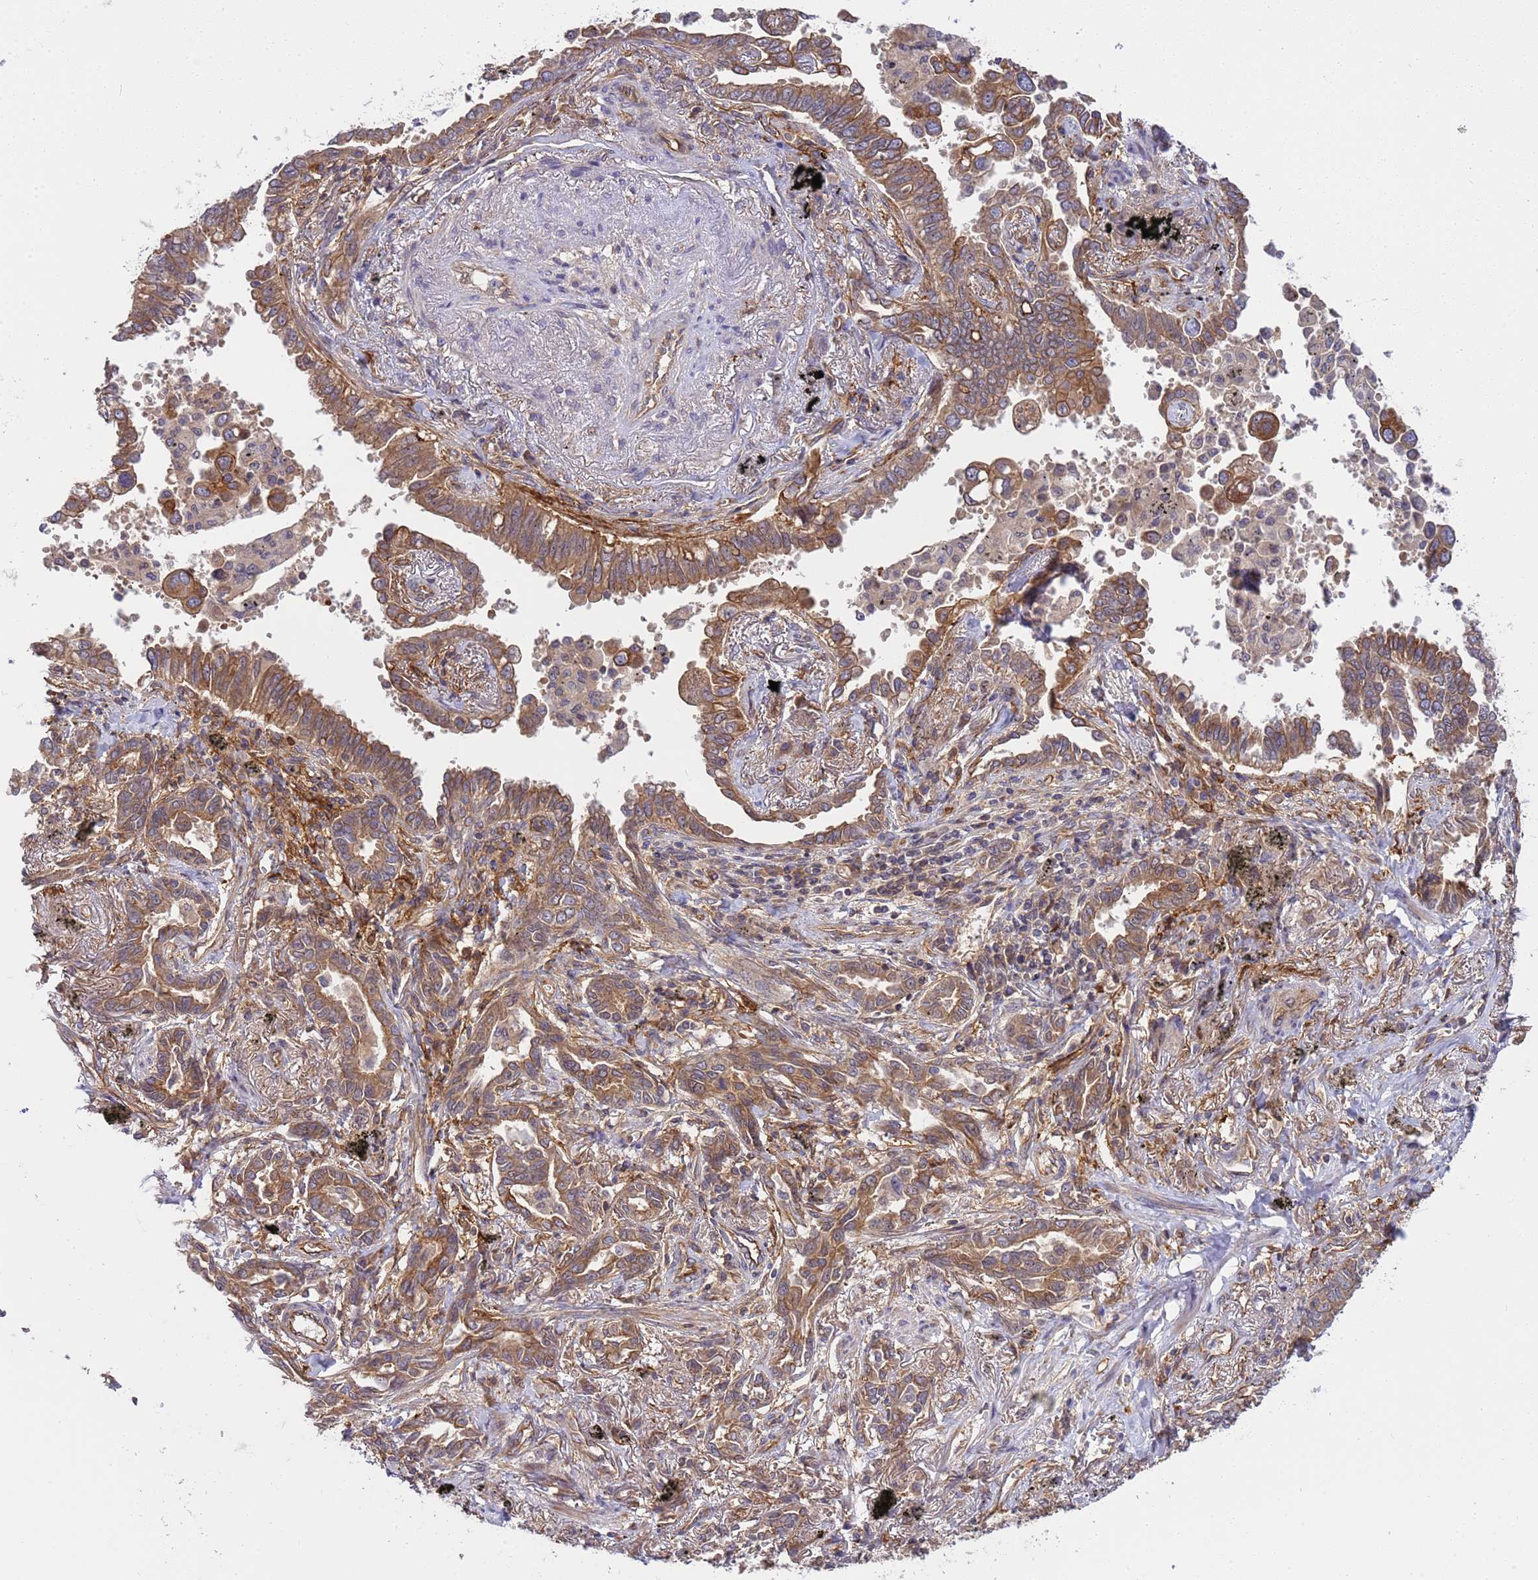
{"staining": {"intensity": "moderate", "quantity": ">75%", "location": "cytoplasmic/membranous"}, "tissue": "lung cancer", "cell_type": "Tumor cells", "image_type": "cancer", "snomed": [{"axis": "morphology", "description": "Adenocarcinoma, NOS"}, {"axis": "topography", "description": "Lung"}], "caption": "Protein expression by IHC demonstrates moderate cytoplasmic/membranous staining in approximately >75% of tumor cells in lung cancer.", "gene": "SMCO3", "patient": {"sex": "male", "age": 67}}